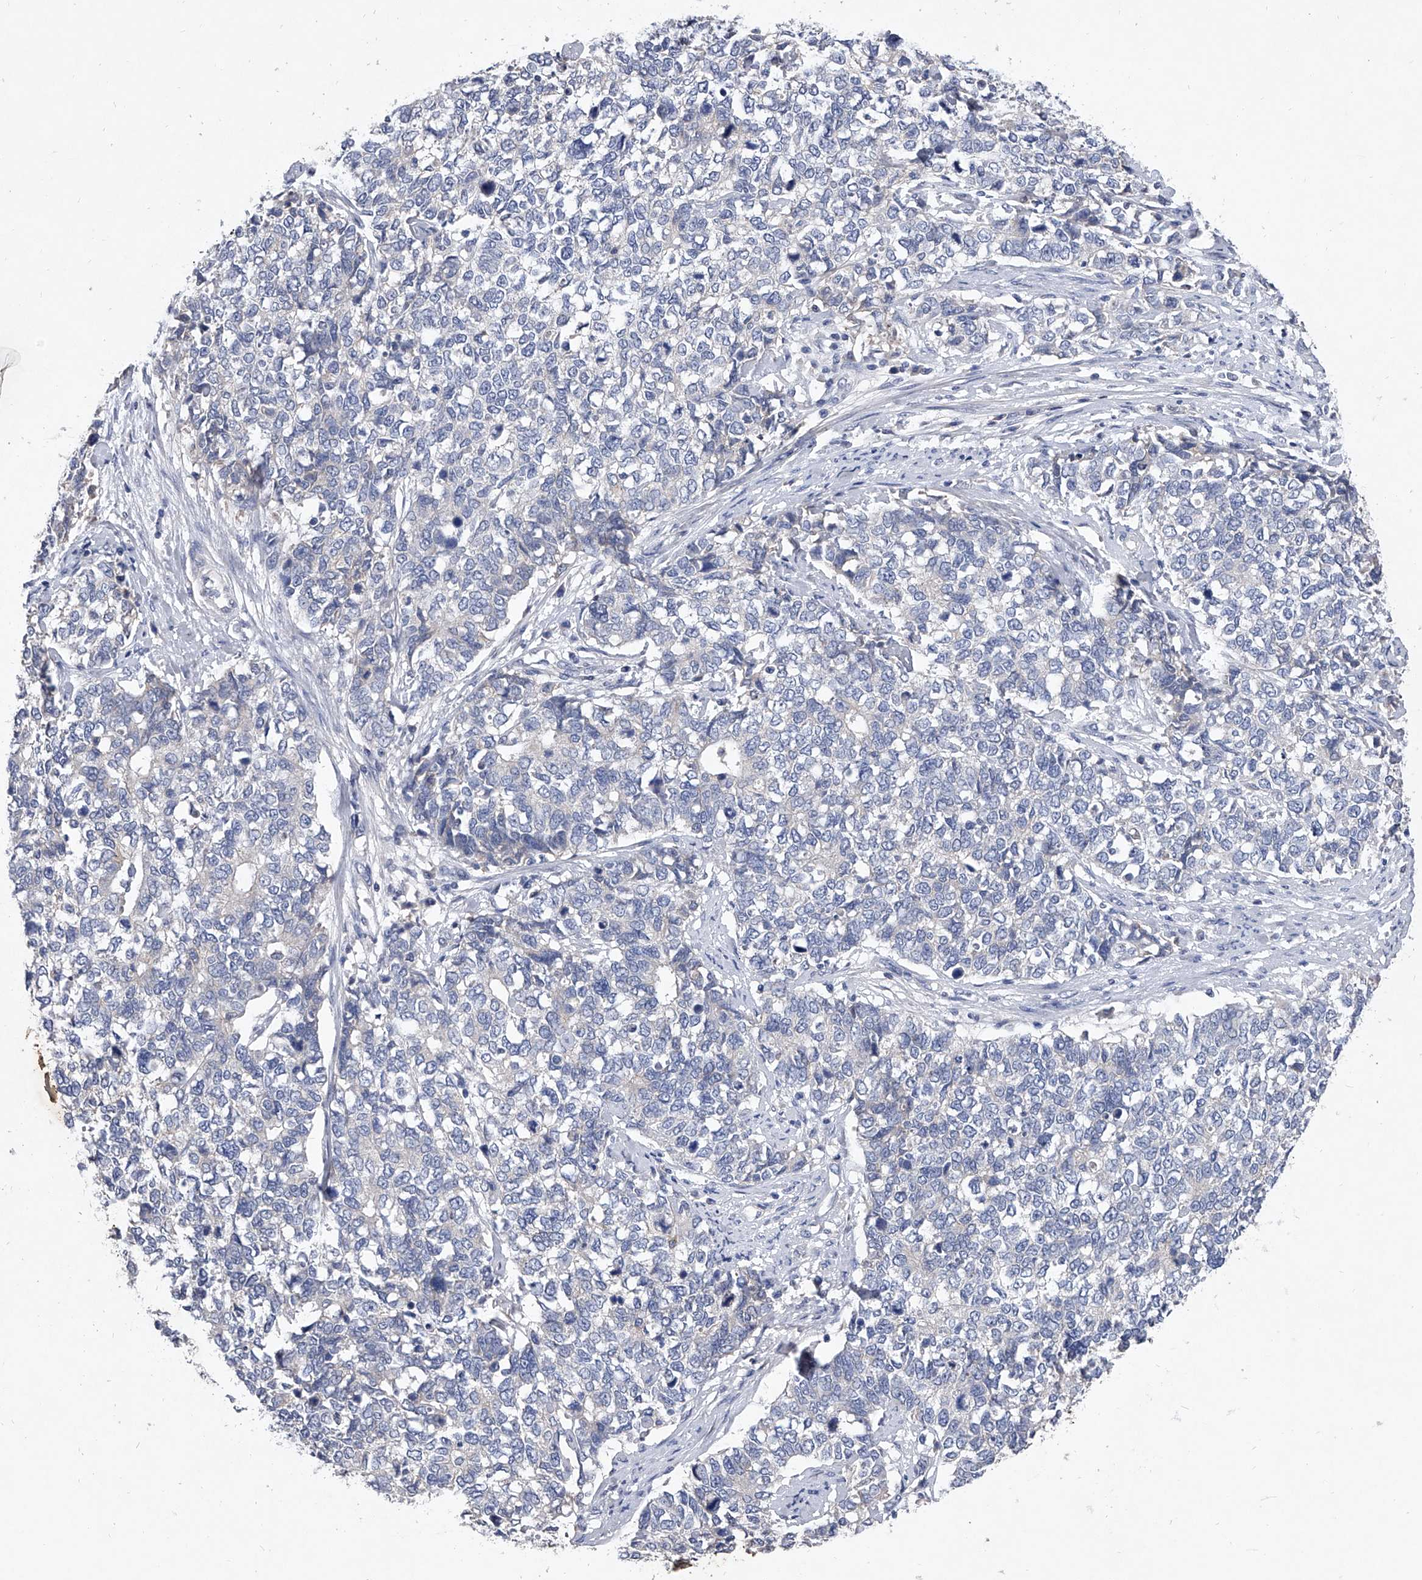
{"staining": {"intensity": "negative", "quantity": "none", "location": "none"}, "tissue": "cervical cancer", "cell_type": "Tumor cells", "image_type": "cancer", "snomed": [{"axis": "morphology", "description": "Squamous cell carcinoma, NOS"}, {"axis": "topography", "description": "Cervix"}], "caption": "High magnification brightfield microscopy of squamous cell carcinoma (cervical) stained with DAB (brown) and counterstained with hematoxylin (blue): tumor cells show no significant positivity. (DAB (3,3'-diaminobenzidine) immunohistochemistry, high magnification).", "gene": "C5", "patient": {"sex": "female", "age": 63}}